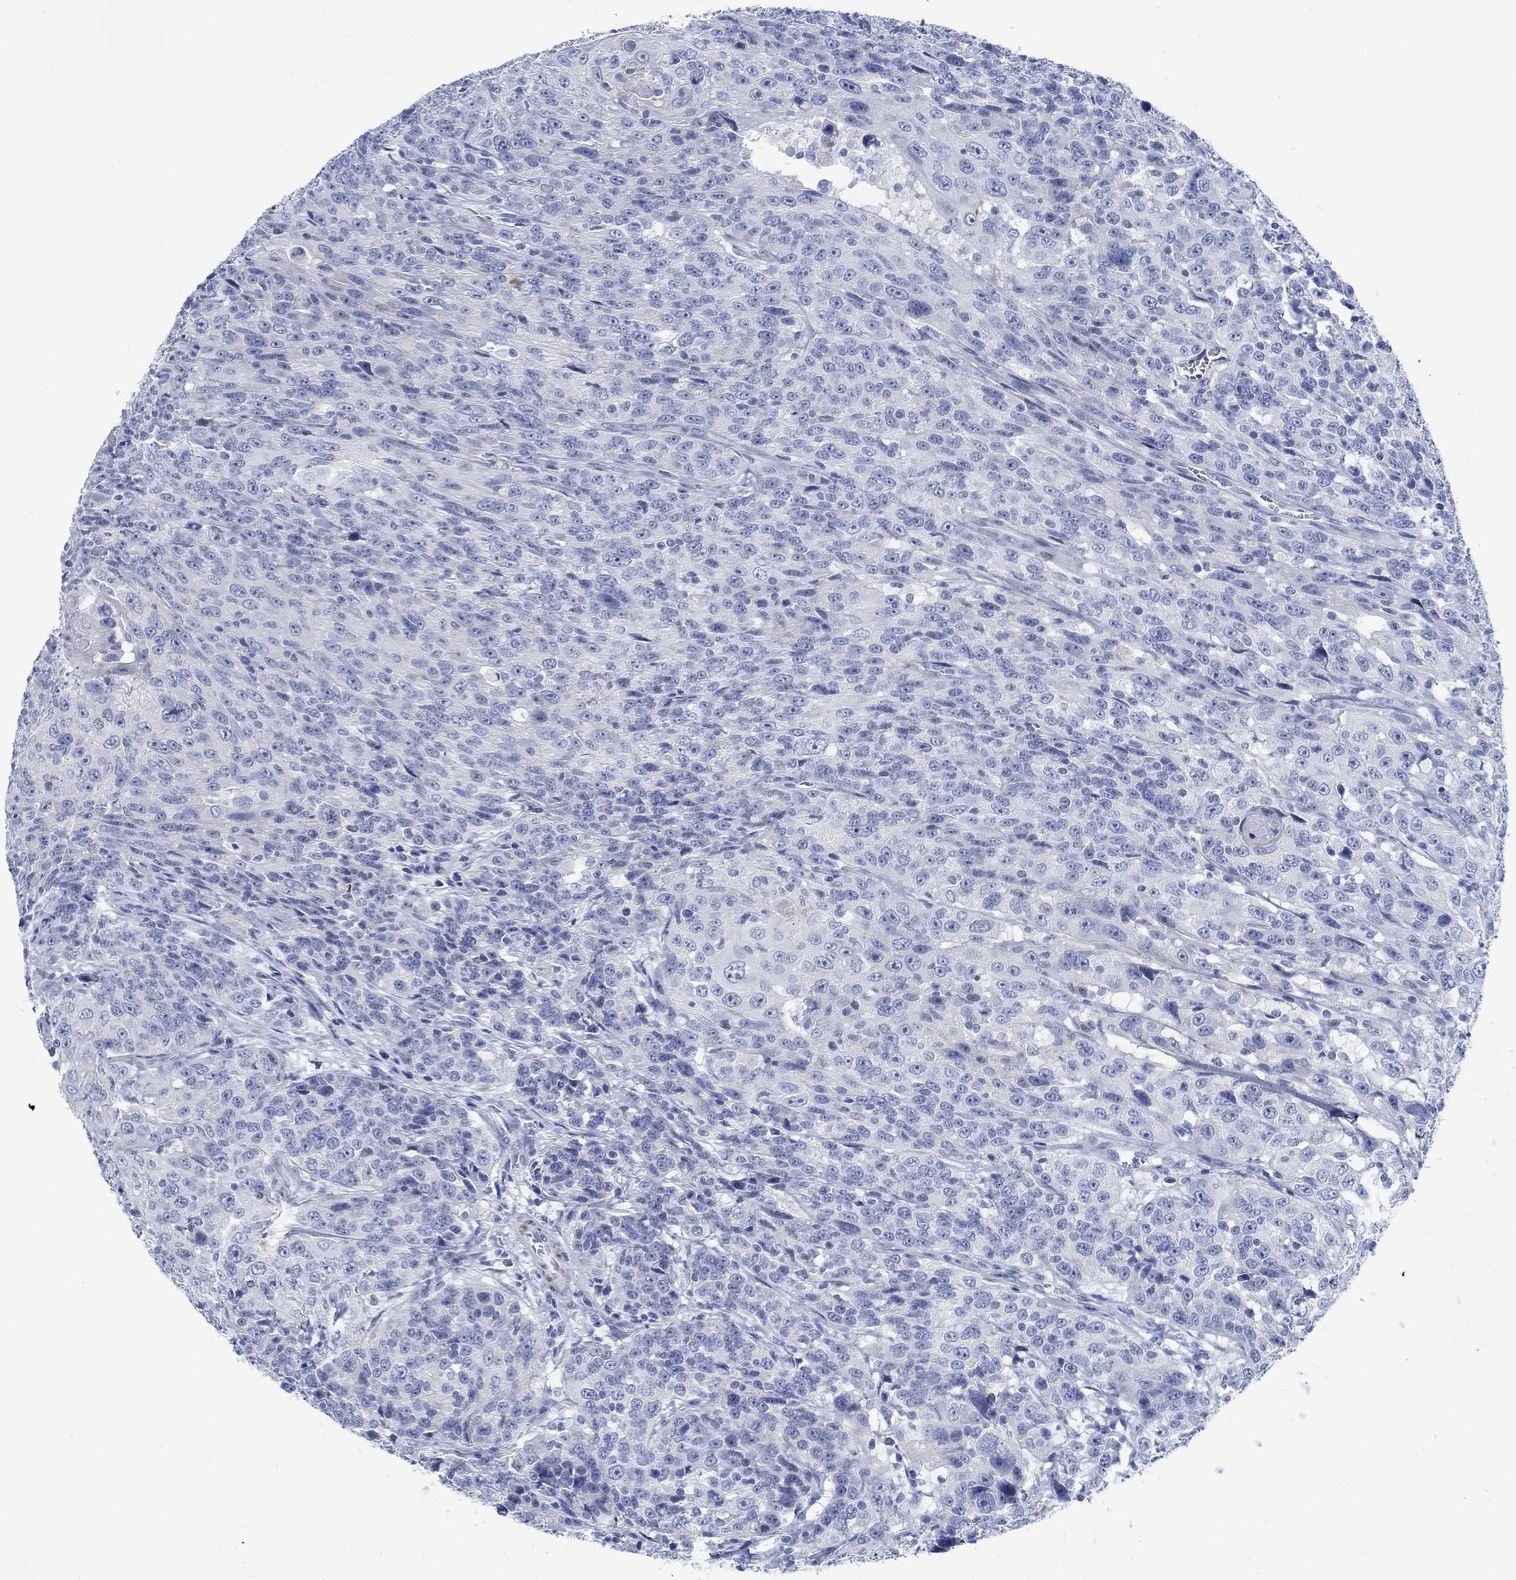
{"staining": {"intensity": "negative", "quantity": "none", "location": "none"}, "tissue": "urothelial cancer", "cell_type": "Tumor cells", "image_type": "cancer", "snomed": [{"axis": "morphology", "description": "Urothelial carcinoma, NOS"}, {"axis": "morphology", "description": "Urothelial carcinoma, High grade"}, {"axis": "topography", "description": "Urinary bladder"}], "caption": "IHC photomicrograph of urothelial cancer stained for a protein (brown), which shows no expression in tumor cells.", "gene": "RBM20", "patient": {"sex": "female", "age": 73}}